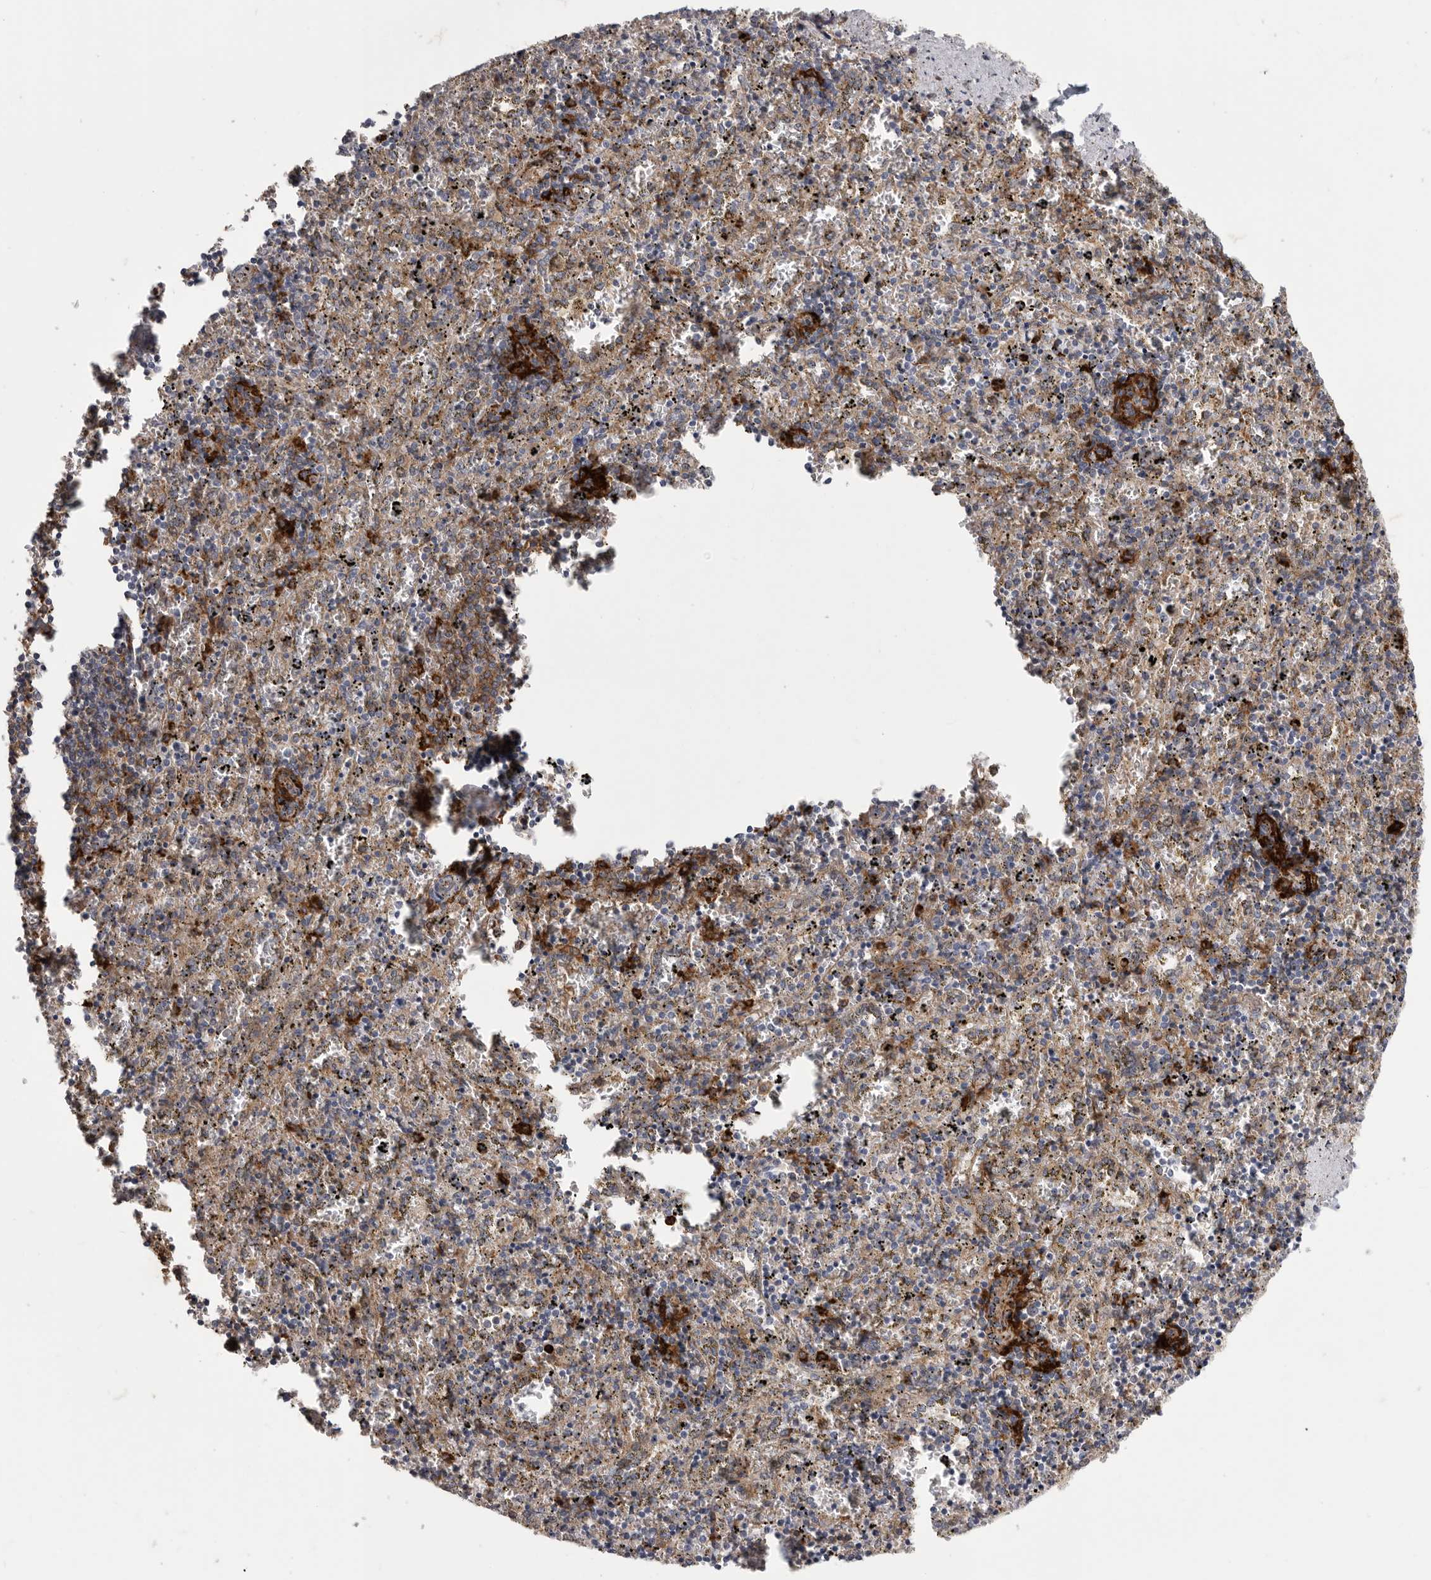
{"staining": {"intensity": "moderate", "quantity": "<25%", "location": "cytoplasmic/membranous"}, "tissue": "spleen", "cell_type": "Cells in red pulp", "image_type": "normal", "snomed": [{"axis": "morphology", "description": "Normal tissue, NOS"}, {"axis": "topography", "description": "Spleen"}], "caption": "Approximately <25% of cells in red pulp in benign spleen display moderate cytoplasmic/membranous protein expression as visualized by brown immunohistochemical staining.", "gene": "SIGLEC10", "patient": {"sex": "male", "age": 11}}